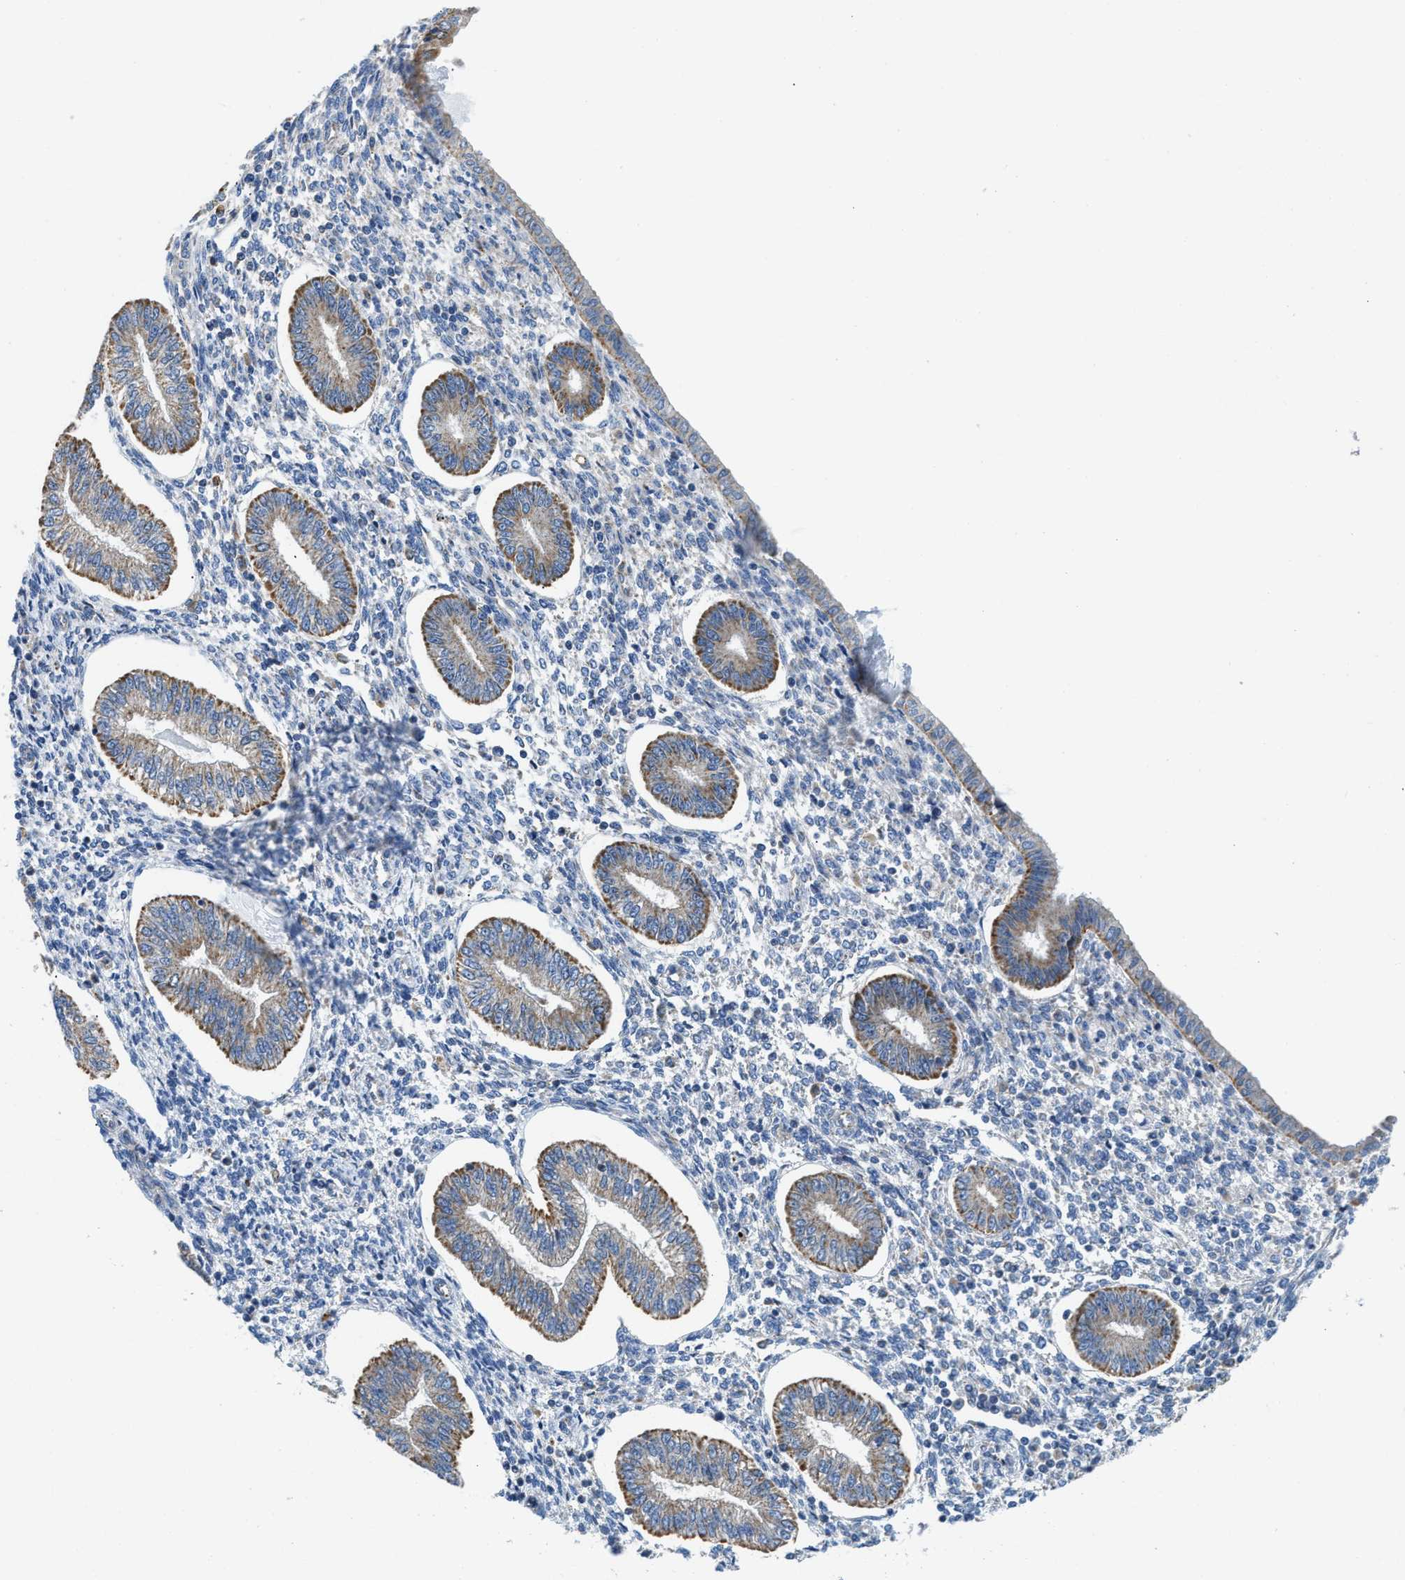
{"staining": {"intensity": "negative", "quantity": "none", "location": "none"}, "tissue": "endometrium", "cell_type": "Cells in endometrial stroma", "image_type": "normal", "snomed": [{"axis": "morphology", "description": "Normal tissue, NOS"}, {"axis": "topography", "description": "Endometrium"}], "caption": "An immunohistochemistry (IHC) micrograph of unremarkable endometrium is shown. There is no staining in cells in endometrial stroma of endometrium.", "gene": "SLC25A13", "patient": {"sex": "female", "age": 50}}